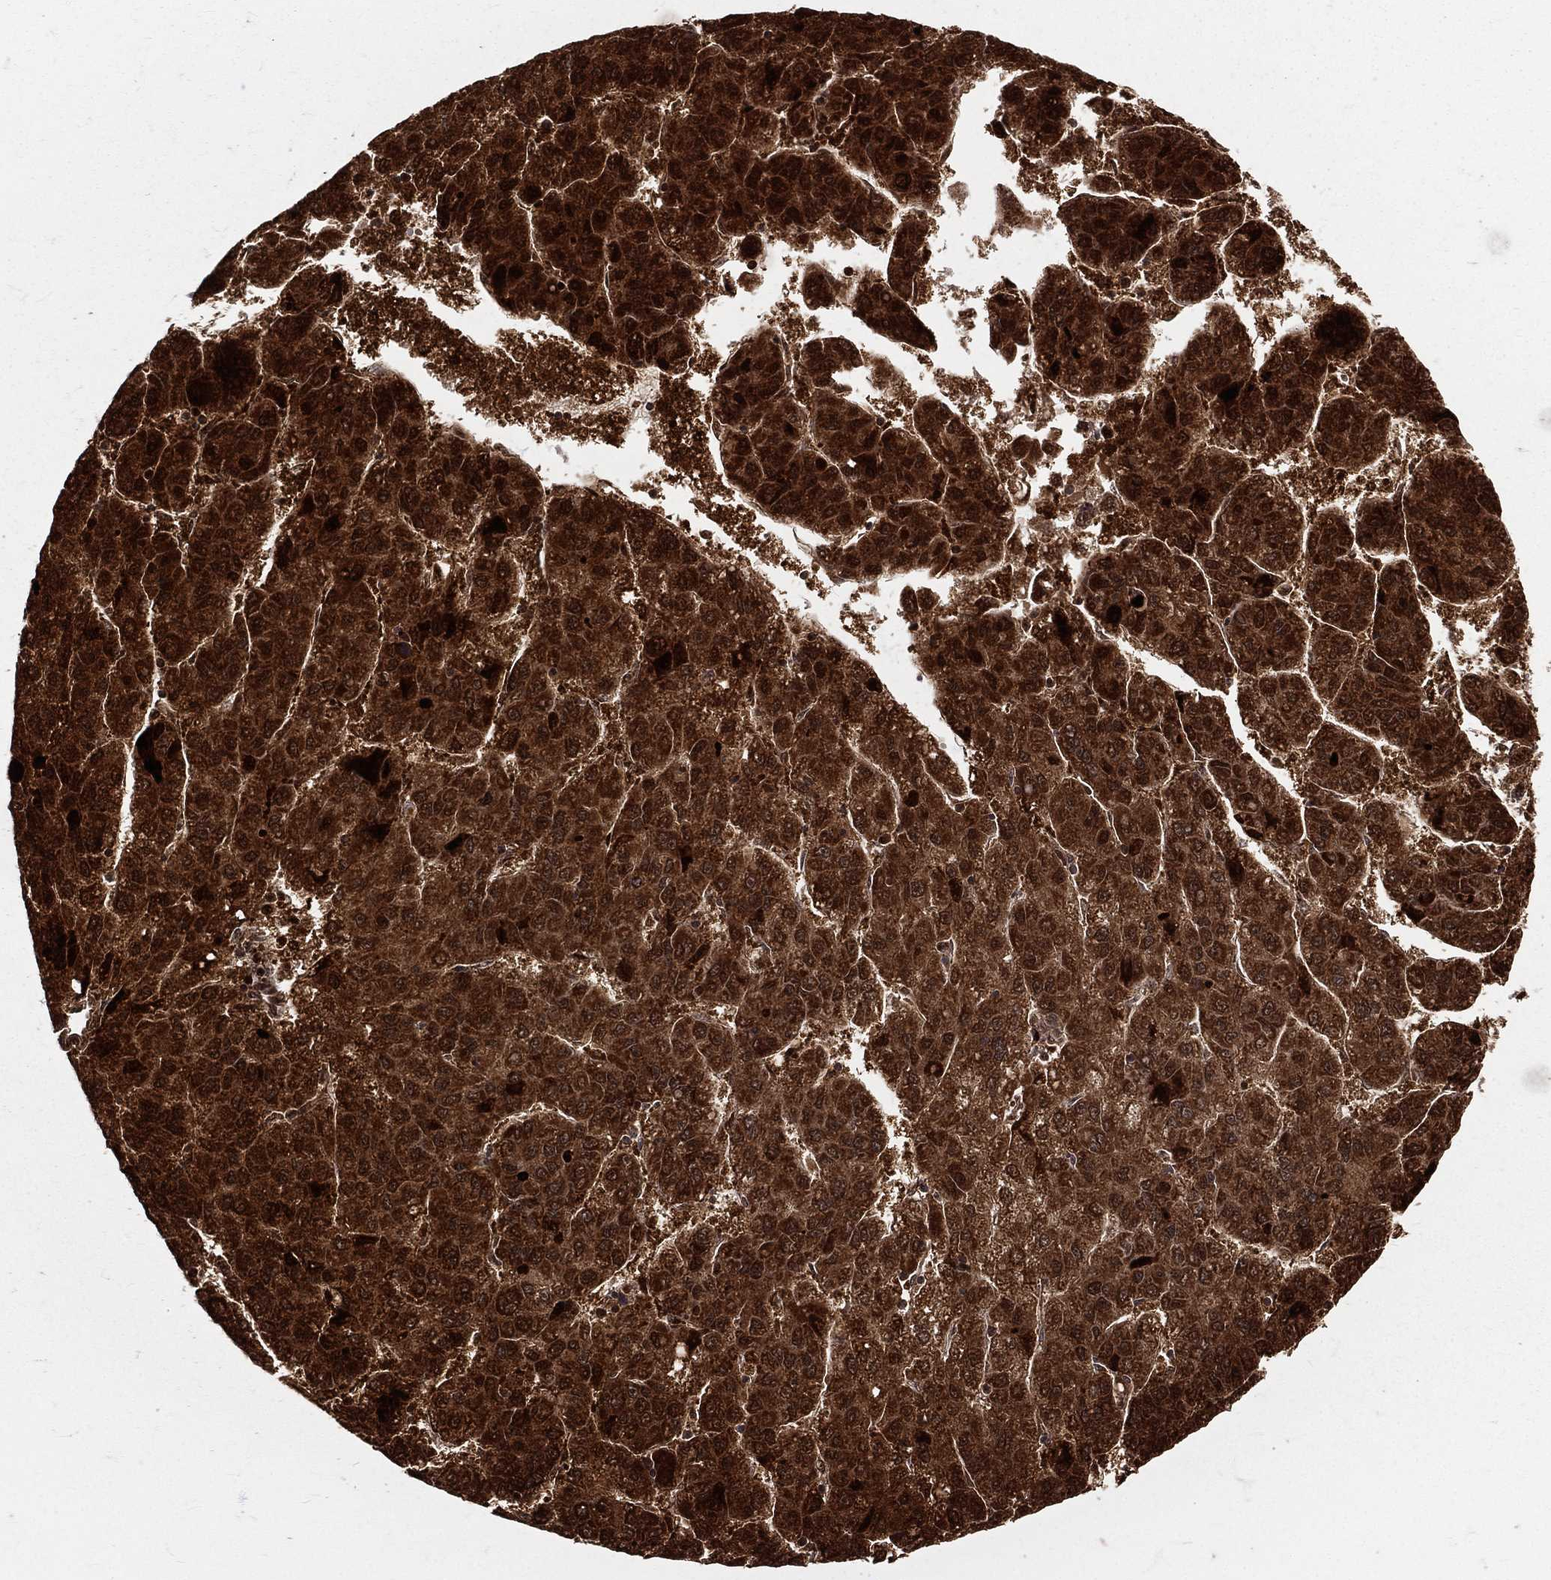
{"staining": {"intensity": "strong", "quantity": ">75%", "location": "cytoplasmic/membranous,nuclear"}, "tissue": "liver cancer", "cell_type": "Tumor cells", "image_type": "cancer", "snomed": [{"axis": "morphology", "description": "Carcinoma, Hepatocellular, NOS"}, {"axis": "topography", "description": "Liver"}], "caption": "Protein staining of liver cancer (hepatocellular carcinoma) tissue displays strong cytoplasmic/membranous and nuclear expression in about >75% of tumor cells.", "gene": "MDM2", "patient": {"sex": "female", "age": 82}}